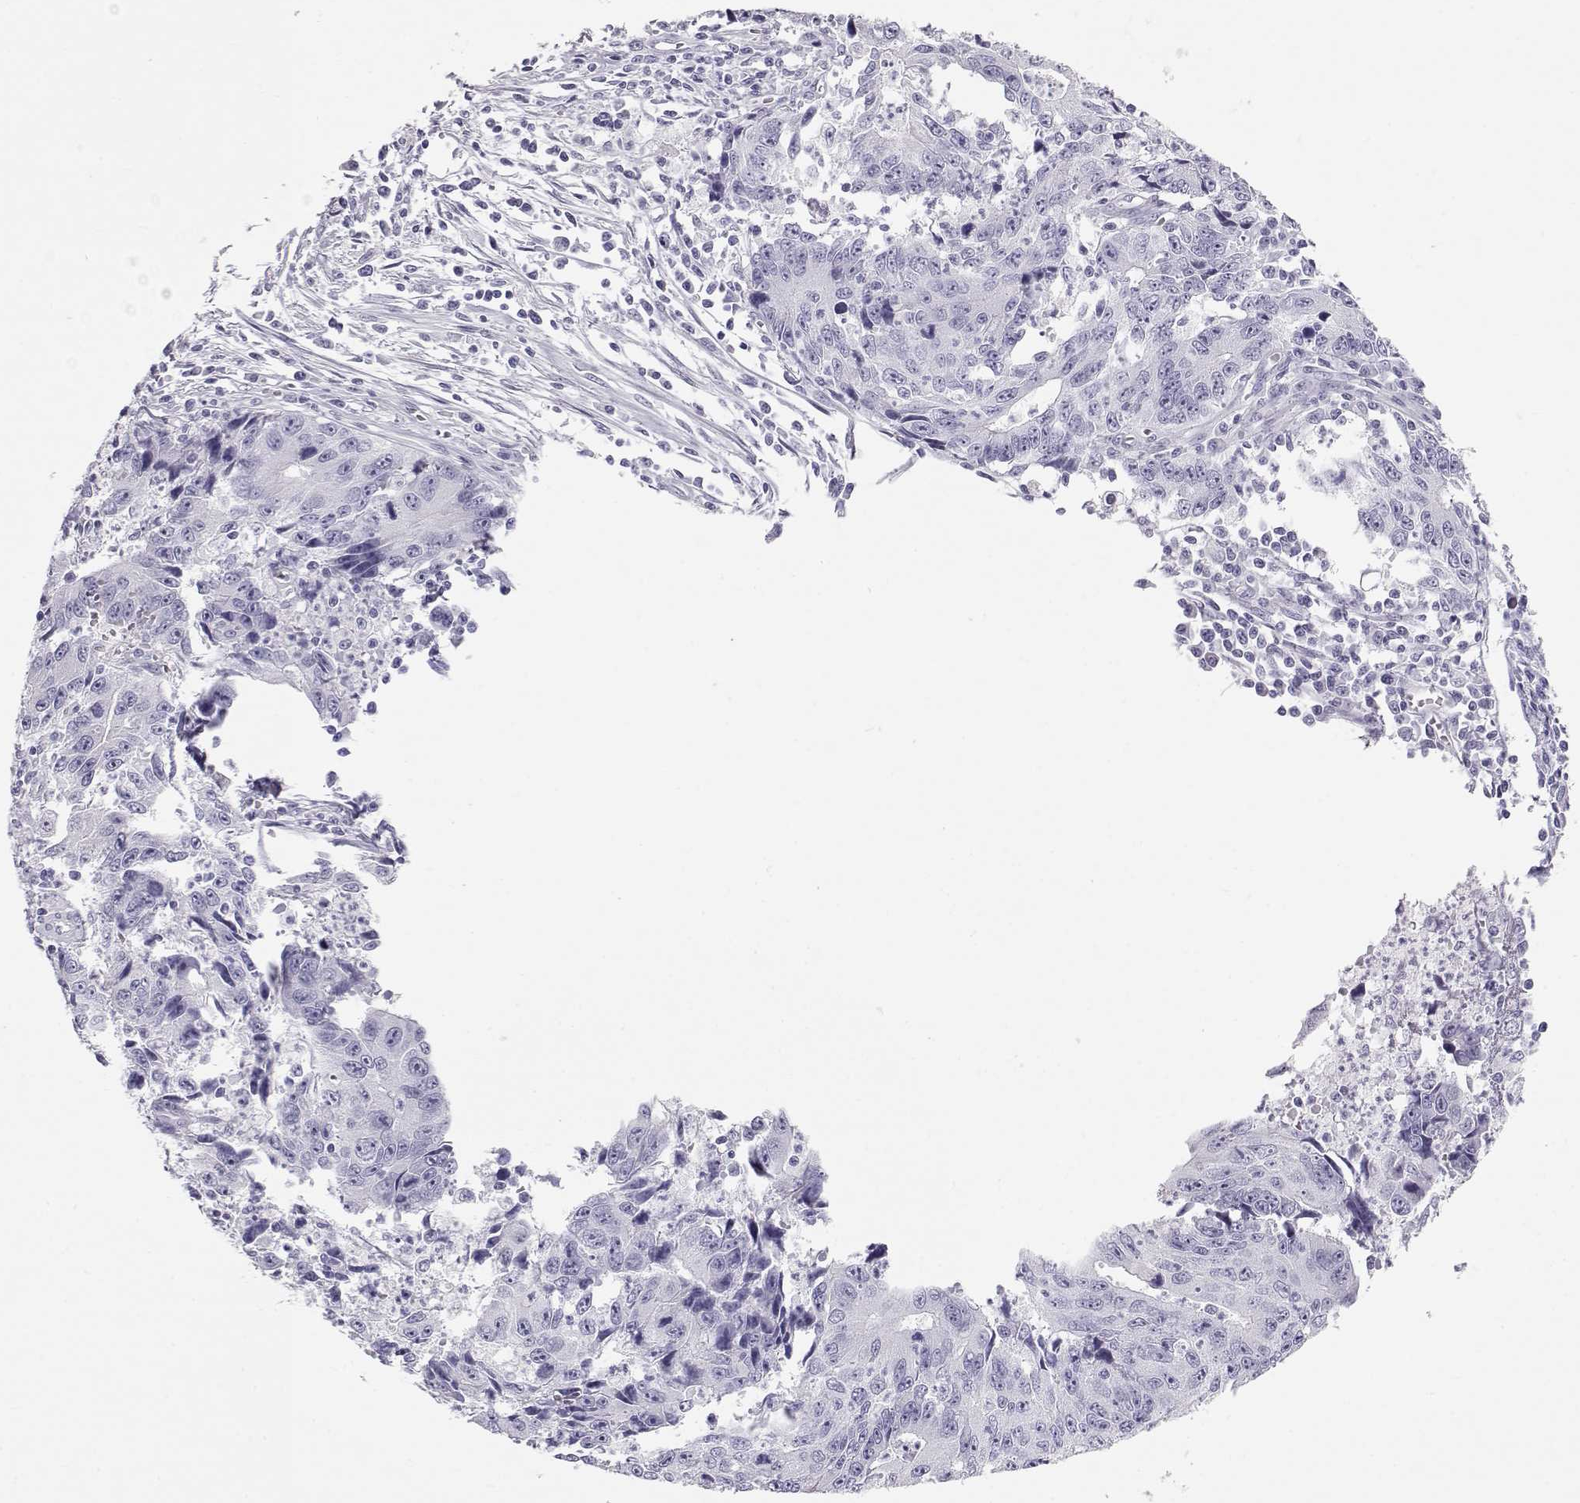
{"staining": {"intensity": "negative", "quantity": "none", "location": "none"}, "tissue": "liver cancer", "cell_type": "Tumor cells", "image_type": "cancer", "snomed": [{"axis": "morphology", "description": "Cholangiocarcinoma"}, {"axis": "topography", "description": "Liver"}], "caption": "Histopathology image shows no significant protein expression in tumor cells of cholangiocarcinoma (liver). Nuclei are stained in blue.", "gene": "RD3", "patient": {"sex": "male", "age": 65}}